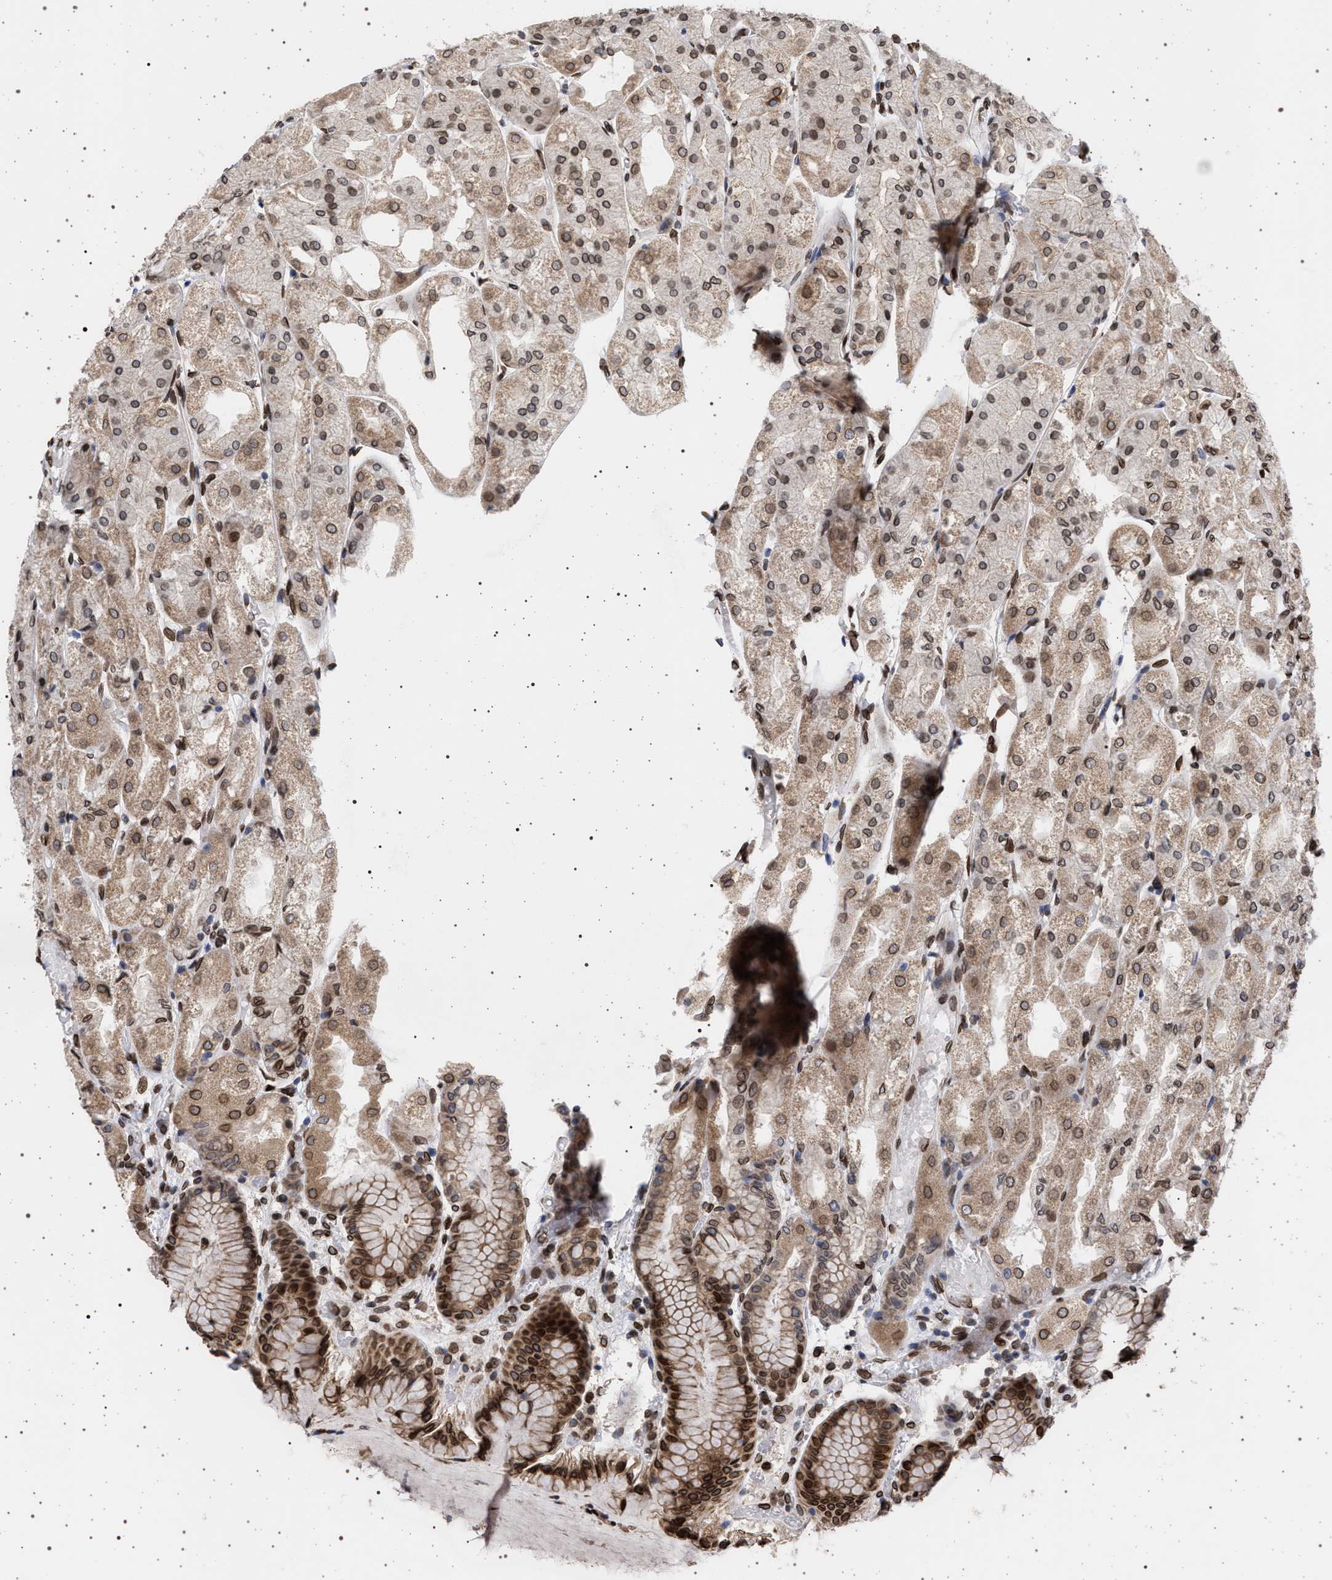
{"staining": {"intensity": "moderate", "quantity": ">75%", "location": "cytoplasmic/membranous,nuclear"}, "tissue": "stomach", "cell_type": "Glandular cells", "image_type": "normal", "snomed": [{"axis": "morphology", "description": "Normal tissue, NOS"}, {"axis": "topography", "description": "Stomach, upper"}], "caption": "Protein staining by immunohistochemistry exhibits moderate cytoplasmic/membranous,nuclear expression in approximately >75% of glandular cells in benign stomach.", "gene": "ING2", "patient": {"sex": "male", "age": 72}}